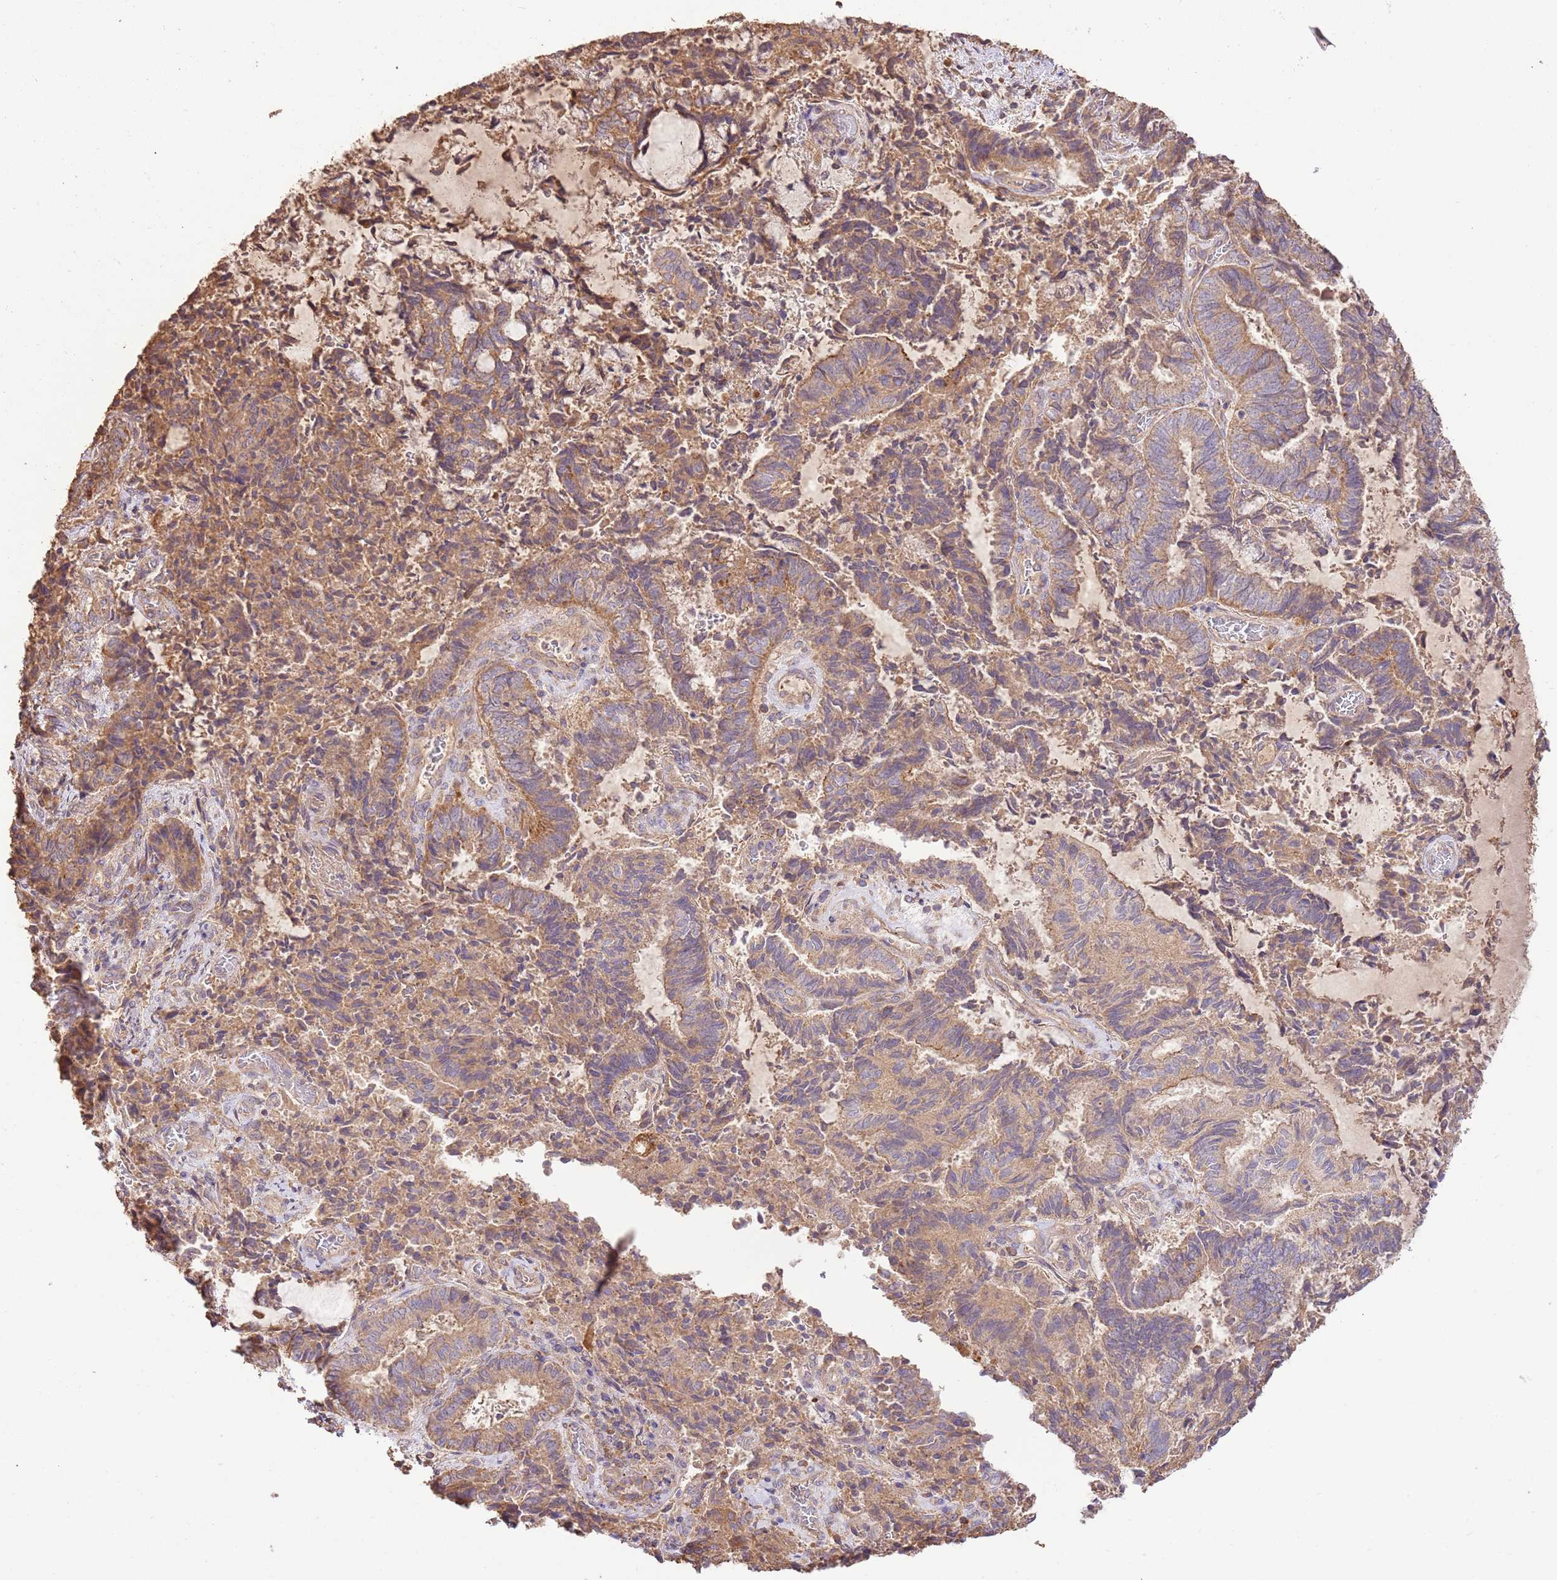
{"staining": {"intensity": "moderate", "quantity": ">75%", "location": "cytoplasmic/membranous"}, "tissue": "endometrial cancer", "cell_type": "Tumor cells", "image_type": "cancer", "snomed": [{"axis": "morphology", "description": "Adenocarcinoma, NOS"}, {"axis": "topography", "description": "Endometrium"}], "caption": "Protein expression analysis of human endometrial cancer (adenocarcinoma) reveals moderate cytoplasmic/membranous staining in about >75% of tumor cells.", "gene": "CEP55", "patient": {"sex": "female", "age": 80}}